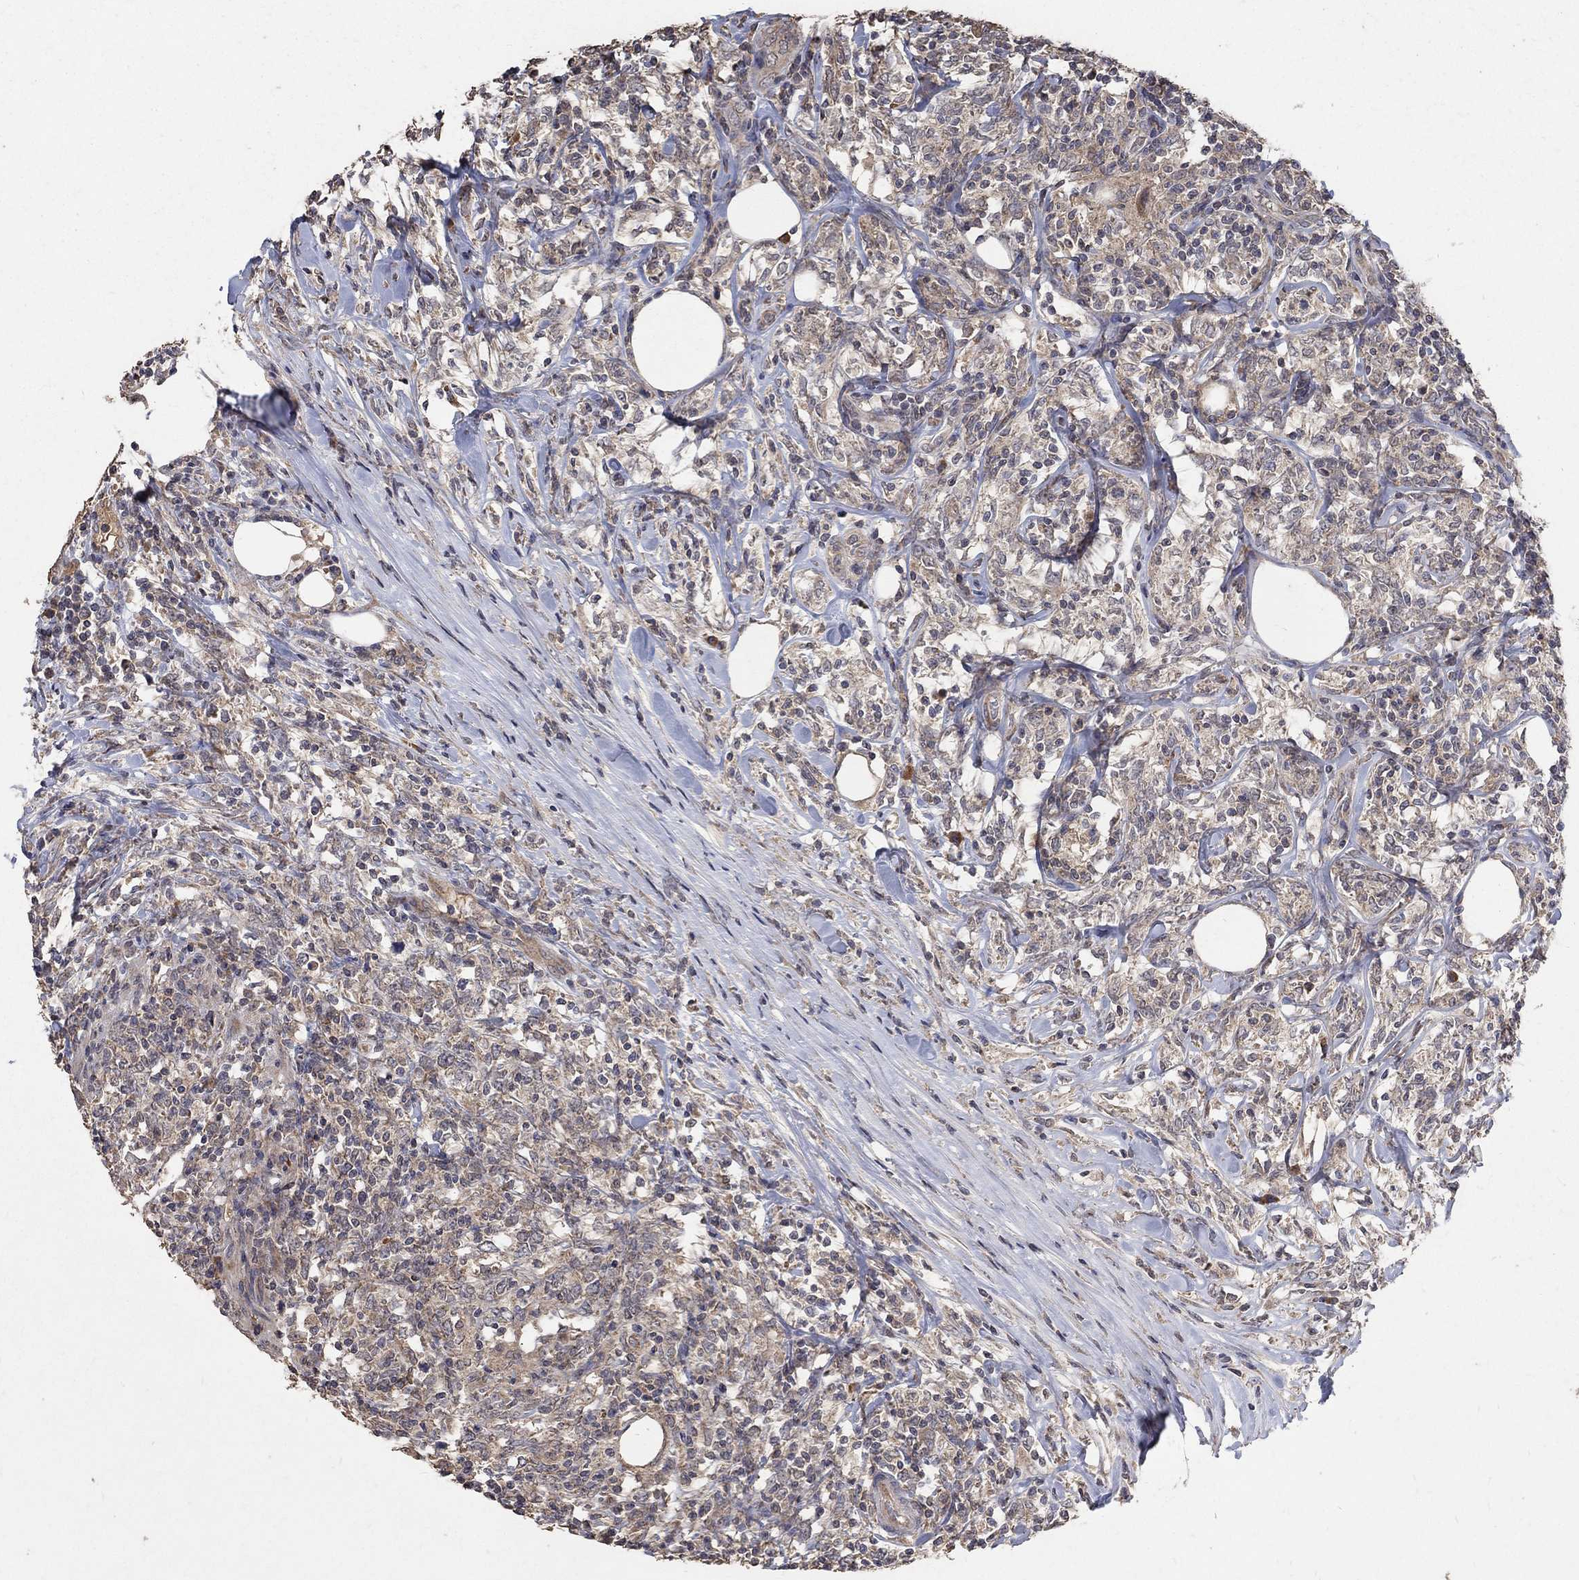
{"staining": {"intensity": "weak", "quantity": ">75%", "location": "cytoplasmic/membranous"}, "tissue": "lymphoma", "cell_type": "Tumor cells", "image_type": "cancer", "snomed": [{"axis": "morphology", "description": "Malignant lymphoma, non-Hodgkin's type, High grade"}, {"axis": "topography", "description": "Lymph node"}], "caption": "Weak cytoplasmic/membranous expression is appreciated in approximately >75% of tumor cells in lymphoma.", "gene": "C17orf75", "patient": {"sex": "female", "age": 84}}